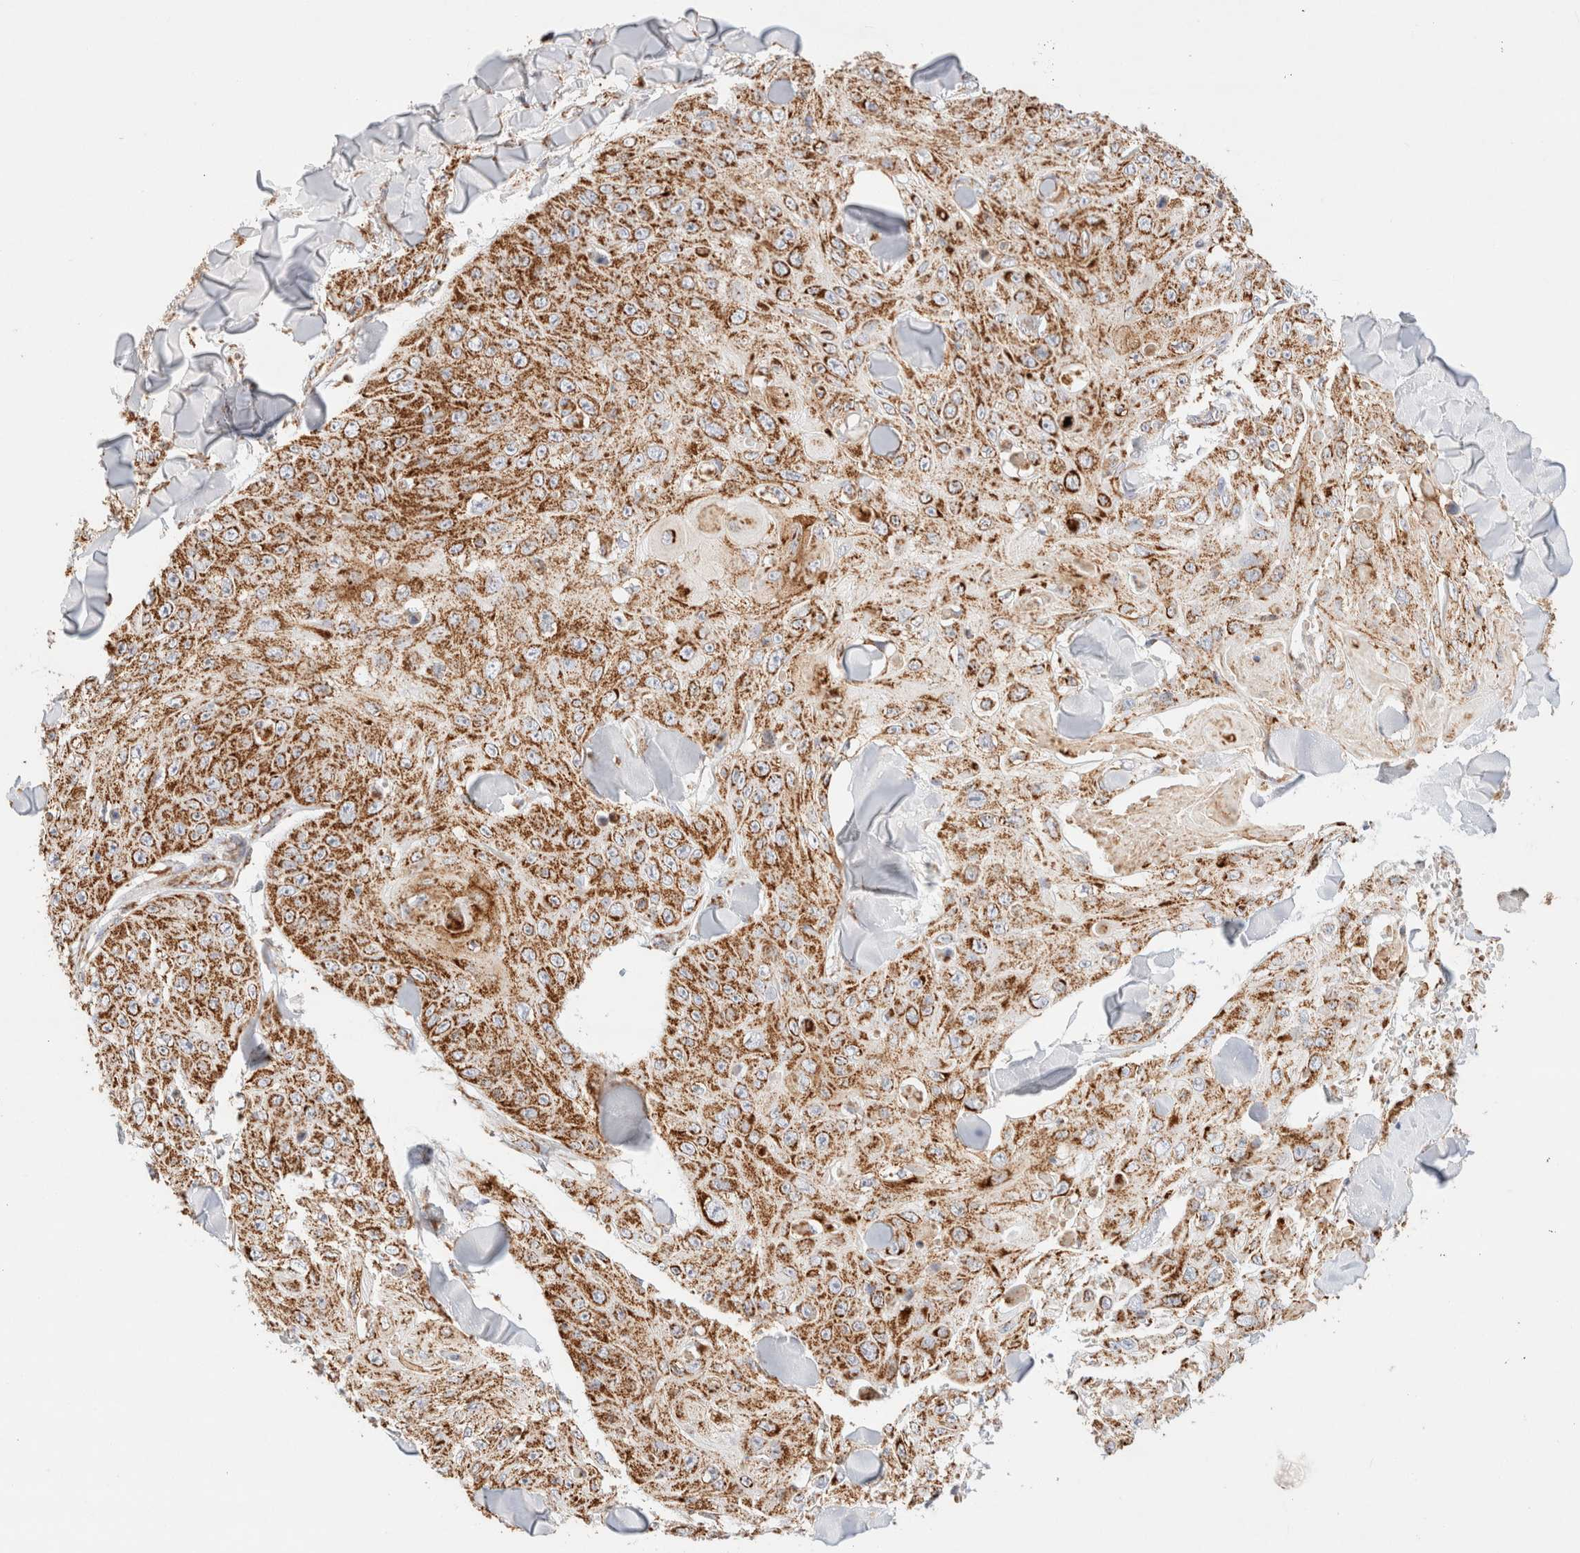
{"staining": {"intensity": "moderate", "quantity": ">75%", "location": "cytoplasmic/membranous"}, "tissue": "skin cancer", "cell_type": "Tumor cells", "image_type": "cancer", "snomed": [{"axis": "morphology", "description": "Squamous cell carcinoma, NOS"}, {"axis": "topography", "description": "Skin"}], "caption": "Immunohistochemical staining of skin squamous cell carcinoma shows medium levels of moderate cytoplasmic/membranous staining in approximately >75% of tumor cells. (DAB IHC with brightfield microscopy, high magnification).", "gene": "PHB2", "patient": {"sex": "male", "age": 86}}